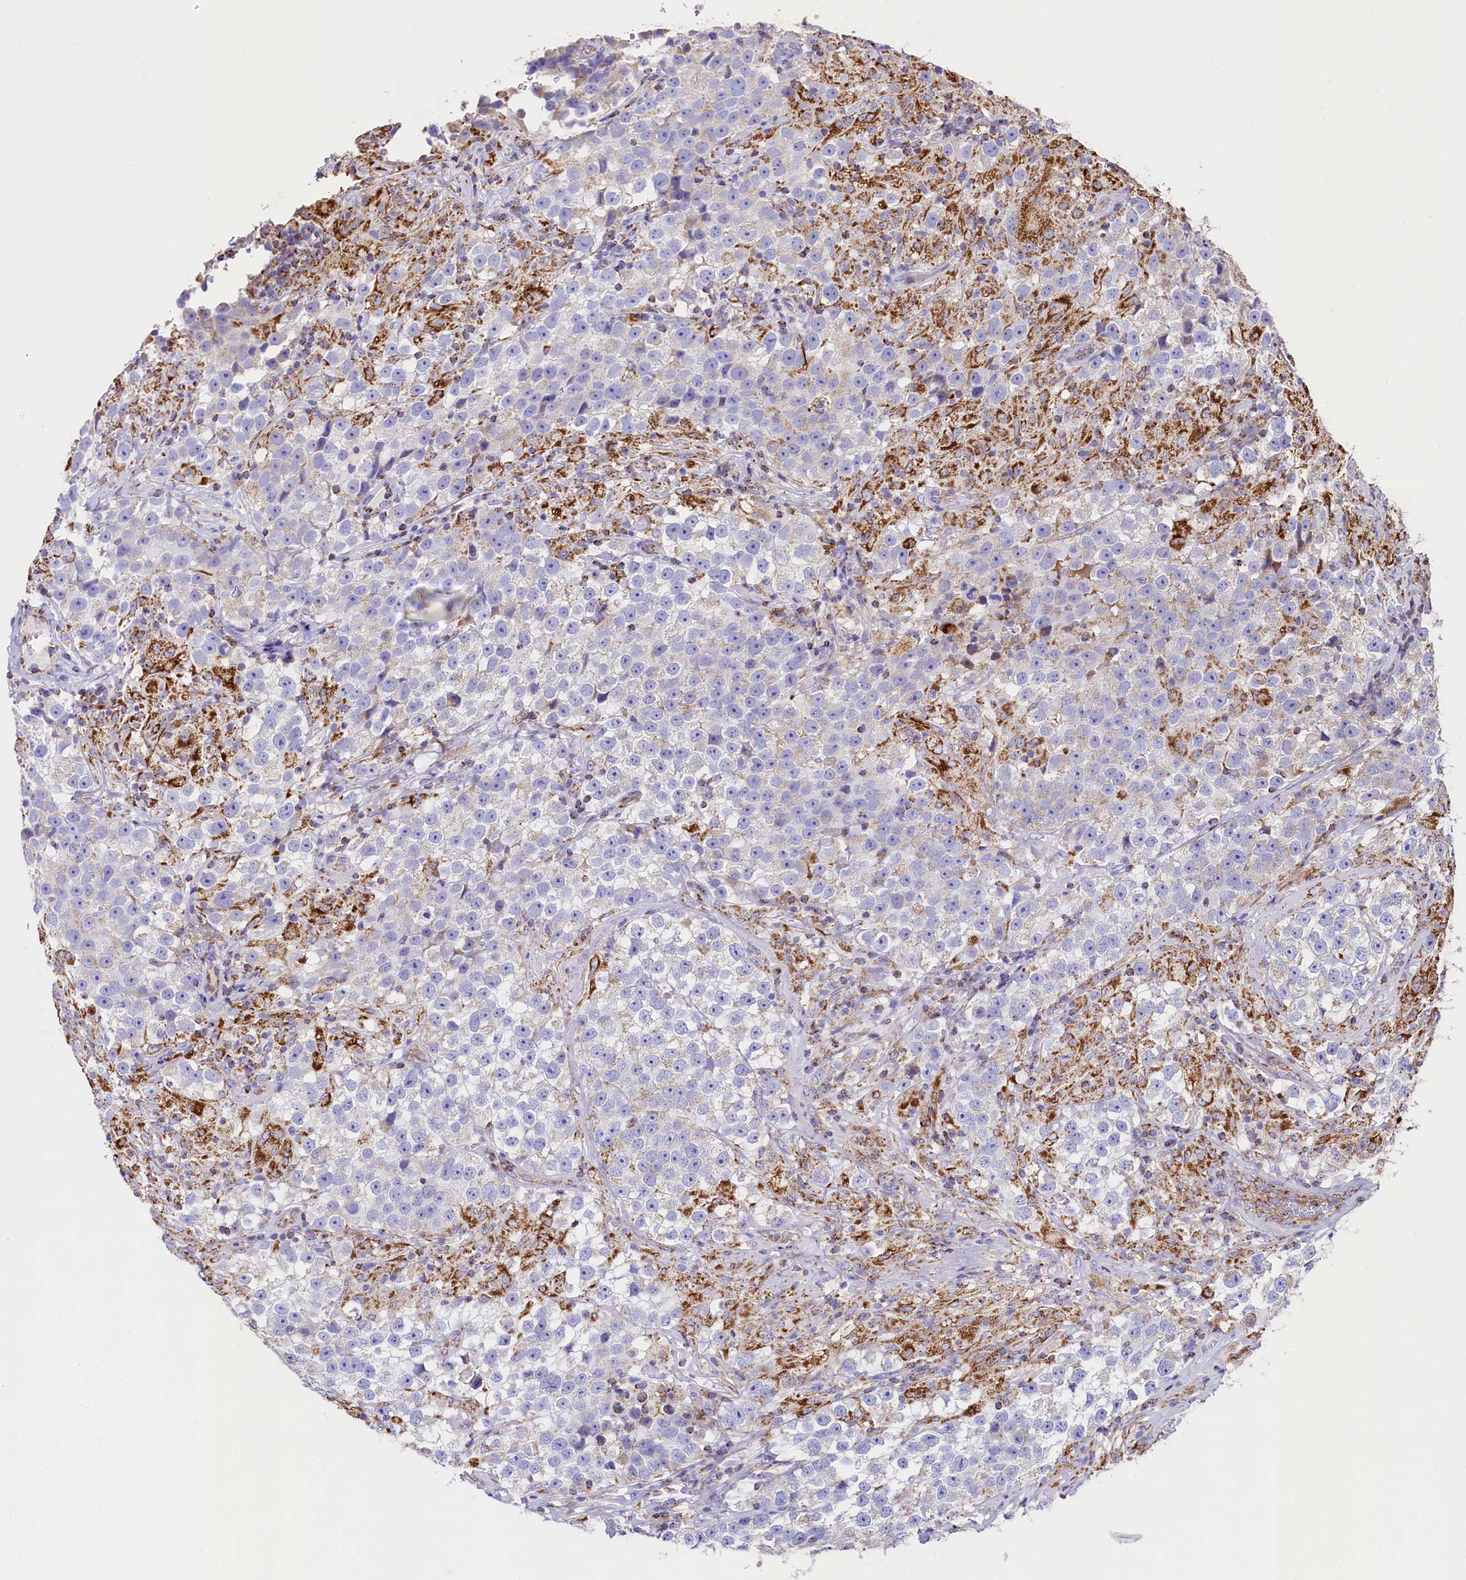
{"staining": {"intensity": "negative", "quantity": "none", "location": "none"}, "tissue": "testis cancer", "cell_type": "Tumor cells", "image_type": "cancer", "snomed": [{"axis": "morphology", "description": "Seminoma, NOS"}, {"axis": "topography", "description": "Testis"}], "caption": "Testis cancer stained for a protein using immunohistochemistry (IHC) reveals no positivity tumor cells.", "gene": "CLYBL", "patient": {"sex": "male", "age": 46}}